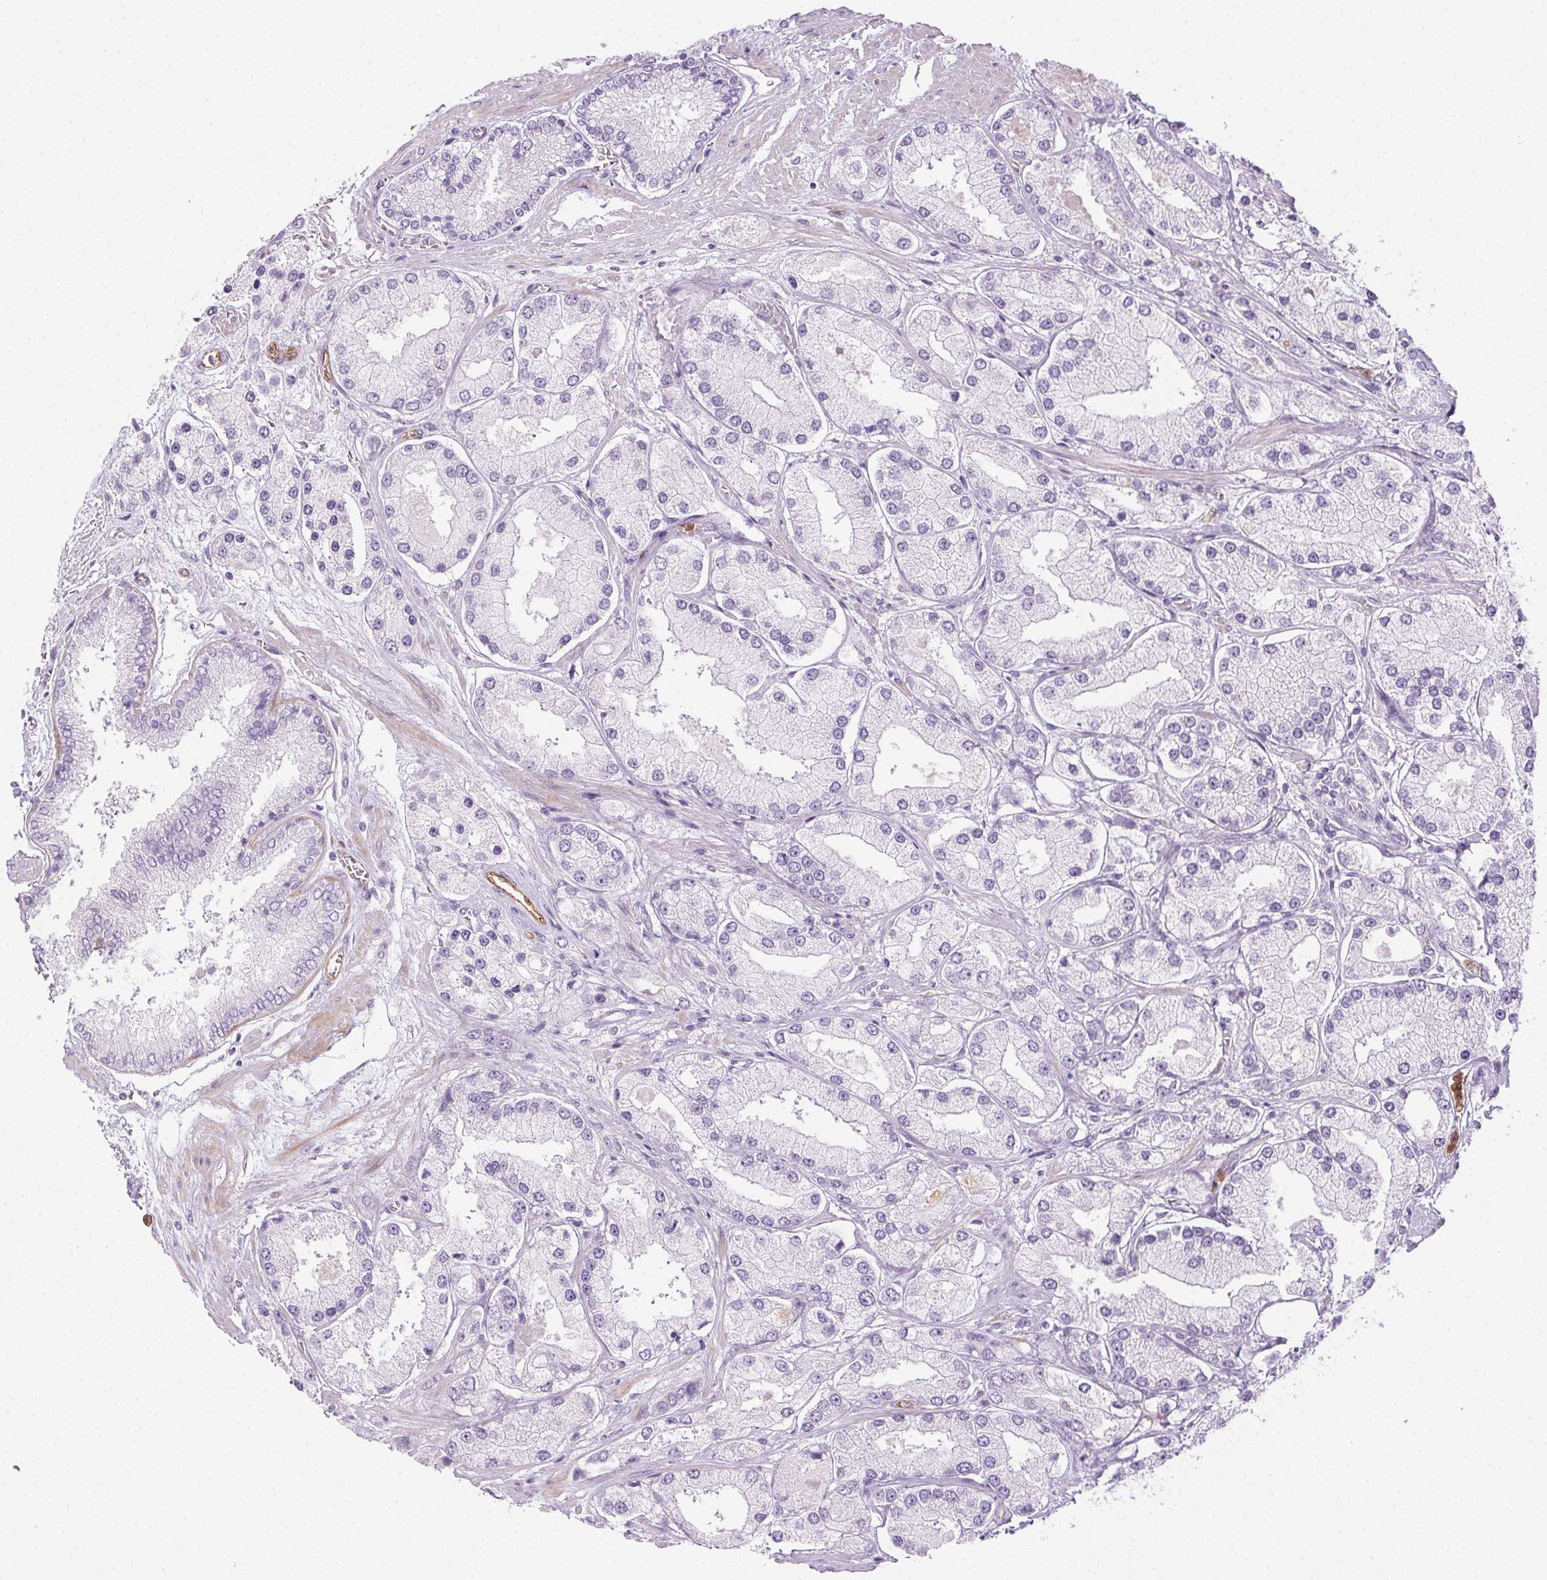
{"staining": {"intensity": "negative", "quantity": "none", "location": "none"}, "tissue": "prostate cancer", "cell_type": "Tumor cells", "image_type": "cancer", "snomed": [{"axis": "morphology", "description": "Adenocarcinoma, High grade"}, {"axis": "topography", "description": "Prostate"}], "caption": "DAB (3,3'-diaminobenzidine) immunohistochemical staining of human adenocarcinoma (high-grade) (prostate) demonstrates no significant expression in tumor cells.", "gene": "TMEM45A", "patient": {"sex": "male", "age": 67}}